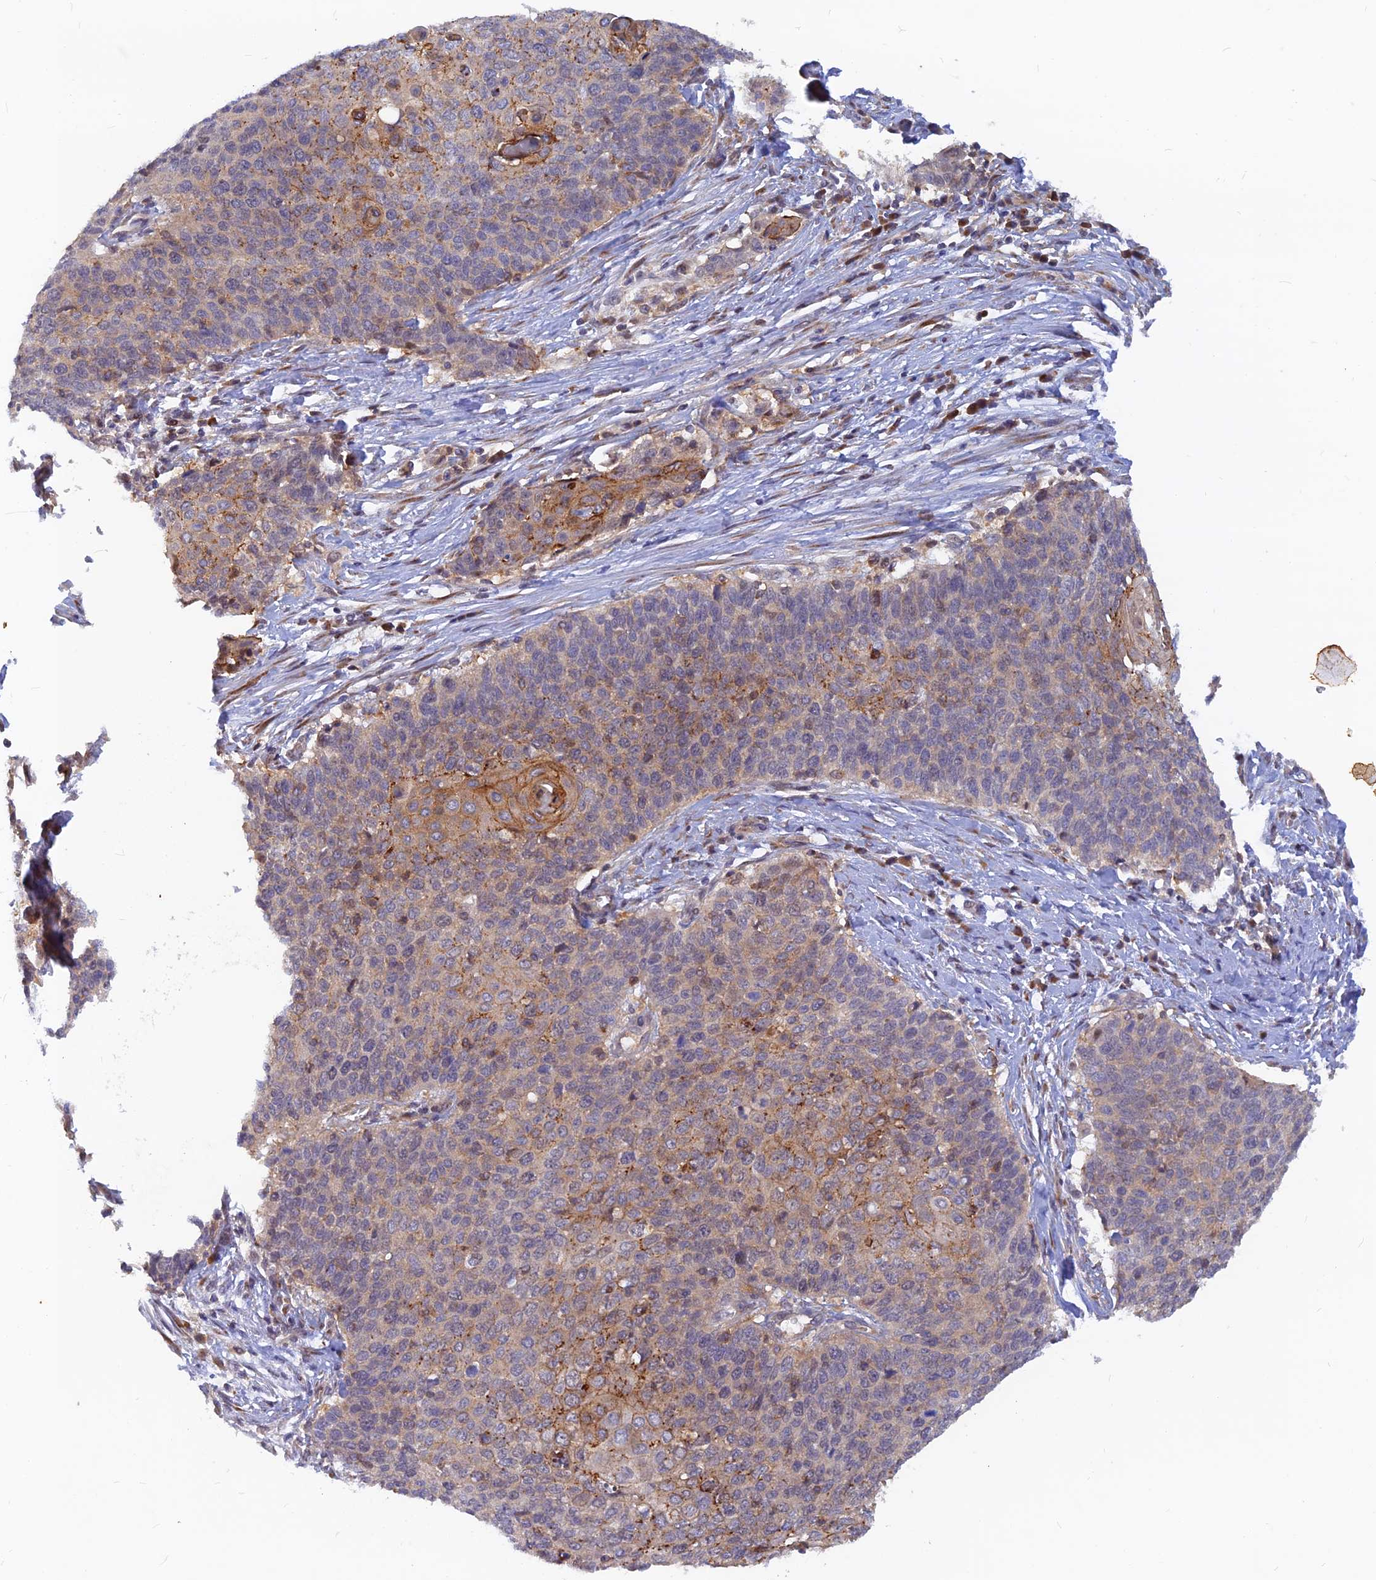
{"staining": {"intensity": "moderate", "quantity": "<25%", "location": "cytoplasmic/membranous"}, "tissue": "cervical cancer", "cell_type": "Tumor cells", "image_type": "cancer", "snomed": [{"axis": "morphology", "description": "Squamous cell carcinoma, NOS"}, {"axis": "topography", "description": "Cervix"}], "caption": "Cervical cancer (squamous cell carcinoma) stained with a brown dye reveals moderate cytoplasmic/membranous positive expression in about <25% of tumor cells.", "gene": "DNAJC16", "patient": {"sex": "female", "age": 39}}